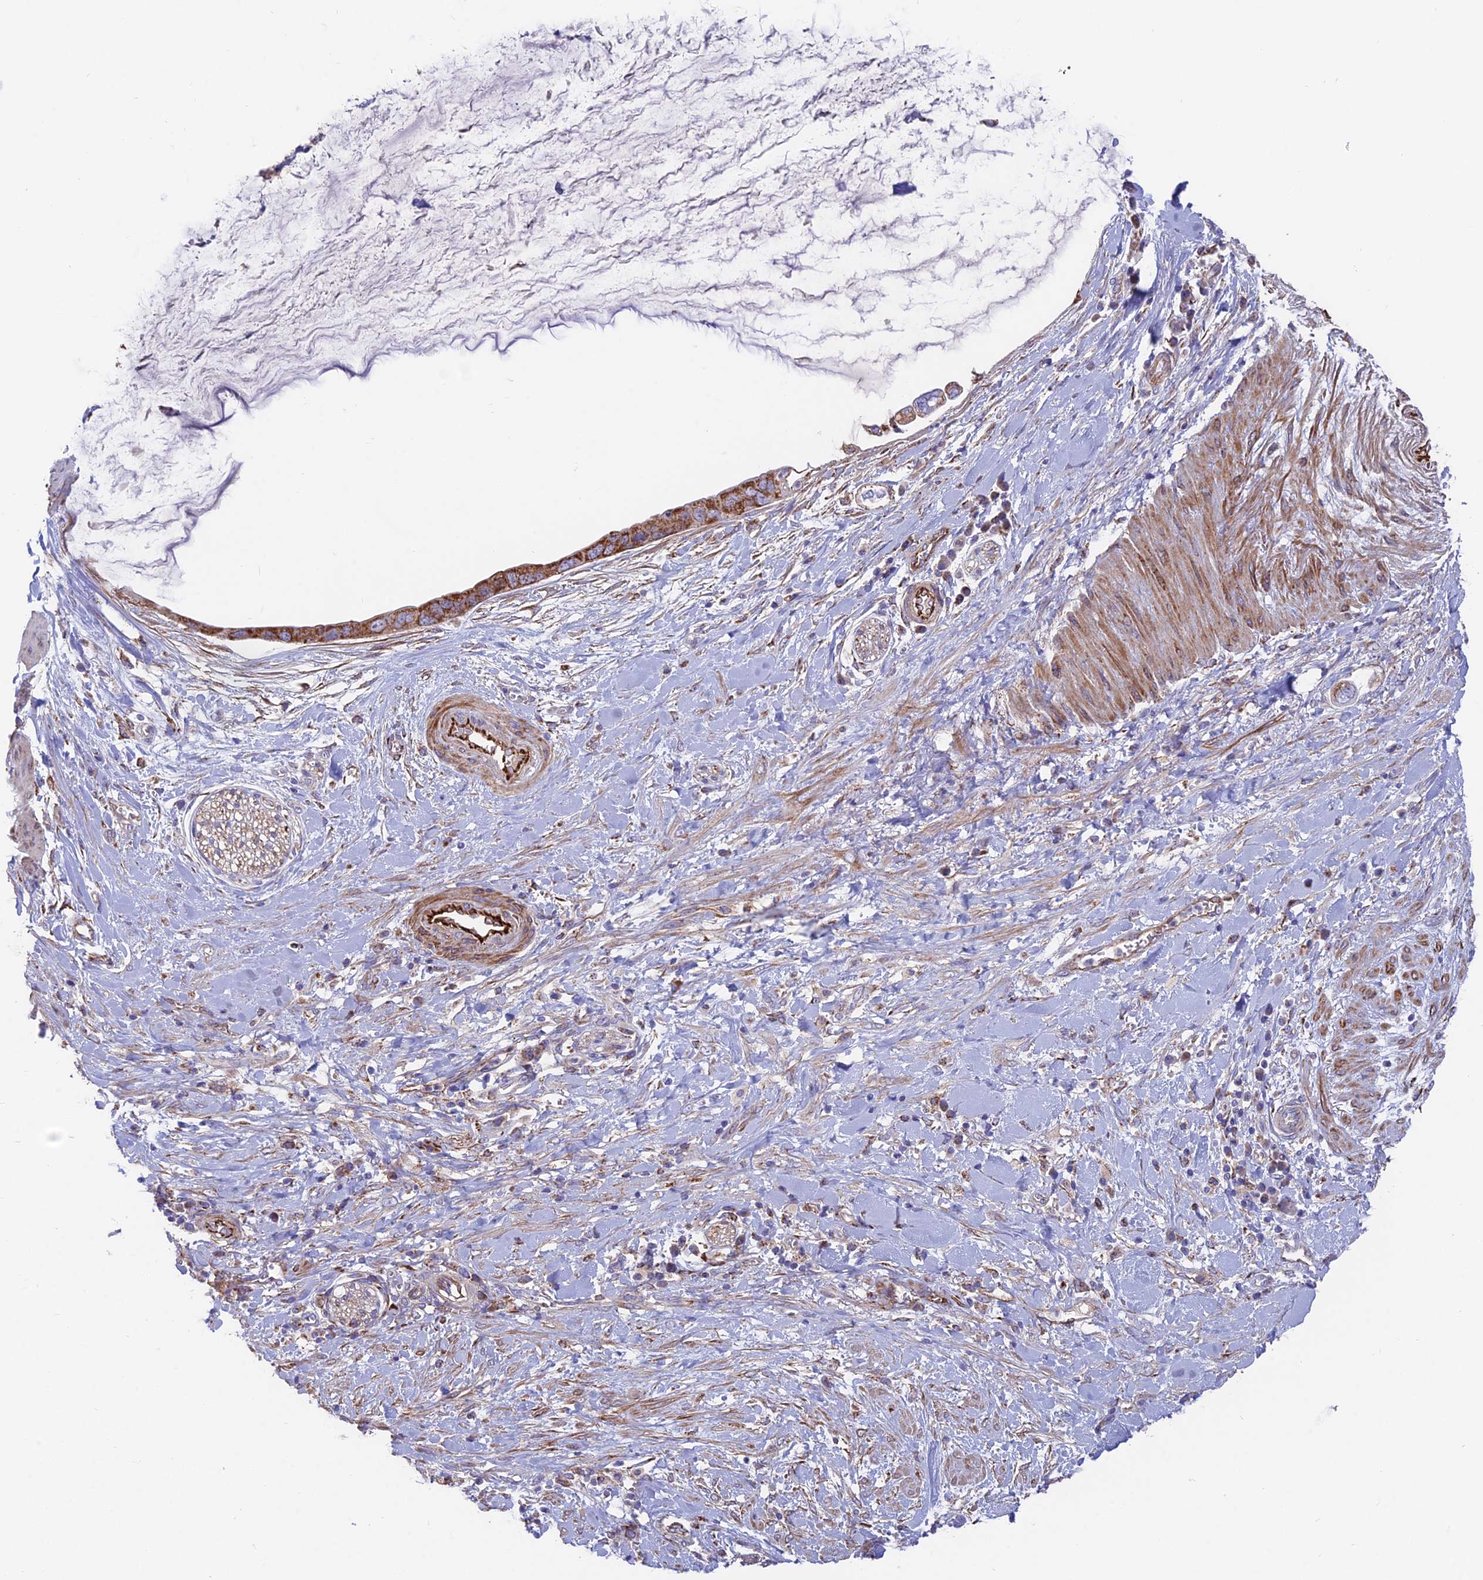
{"staining": {"intensity": "strong", "quantity": ">75%", "location": "cytoplasmic/membranous"}, "tissue": "pancreatic cancer", "cell_type": "Tumor cells", "image_type": "cancer", "snomed": [{"axis": "morphology", "description": "Adenocarcinoma, NOS"}, {"axis": "topography", "description": "Pancreas"}], "caption": "Immunohistochemical staining of human pancreatic cancer (adenocarcinoma) shows high levels of strong cytoplasmic/membranous positivity in approximately >75% of tumor cells.", "gene": "TIGD6", "patient": {"sex": "male", "age": 75}}